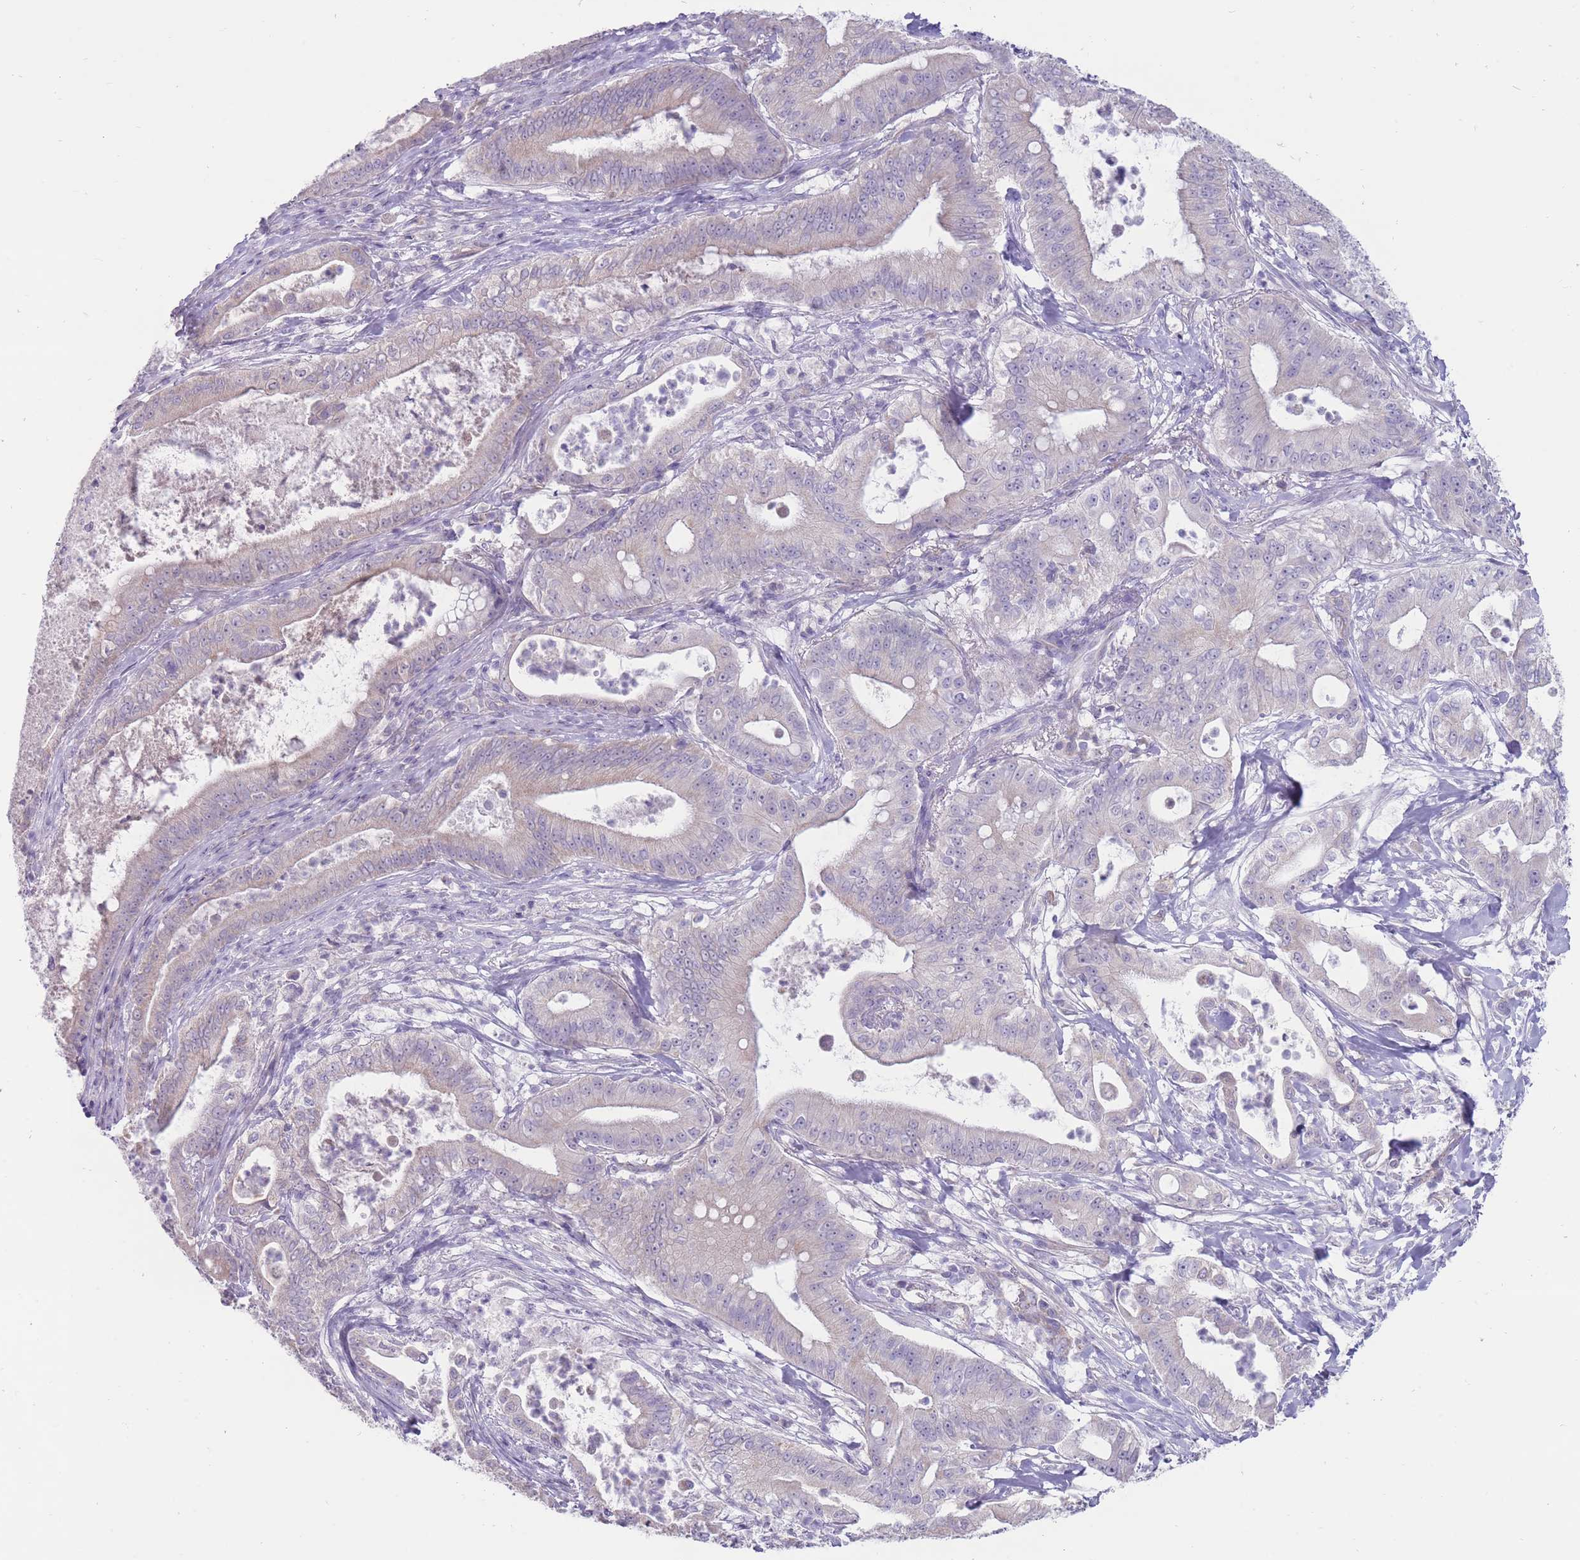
{"staining": {"intensity": "weak", "quantity": "<25%", "location": "cytoplasmic/membranous"}, "tissue": "pancreatic cancer", "cell_type": "Tumor cells", "image_type": "cancer", "snomed": [{"axis": "morphology", "description": "Adenocarcinoma, NOS"}, {"axis": "topography", "description": "Pancreas"}], "caption": "There is no significant staining in tumor cells of pancreatic cancer.", "gene": "ERICH4", "patient": {"sex": "male", "age": 71}}